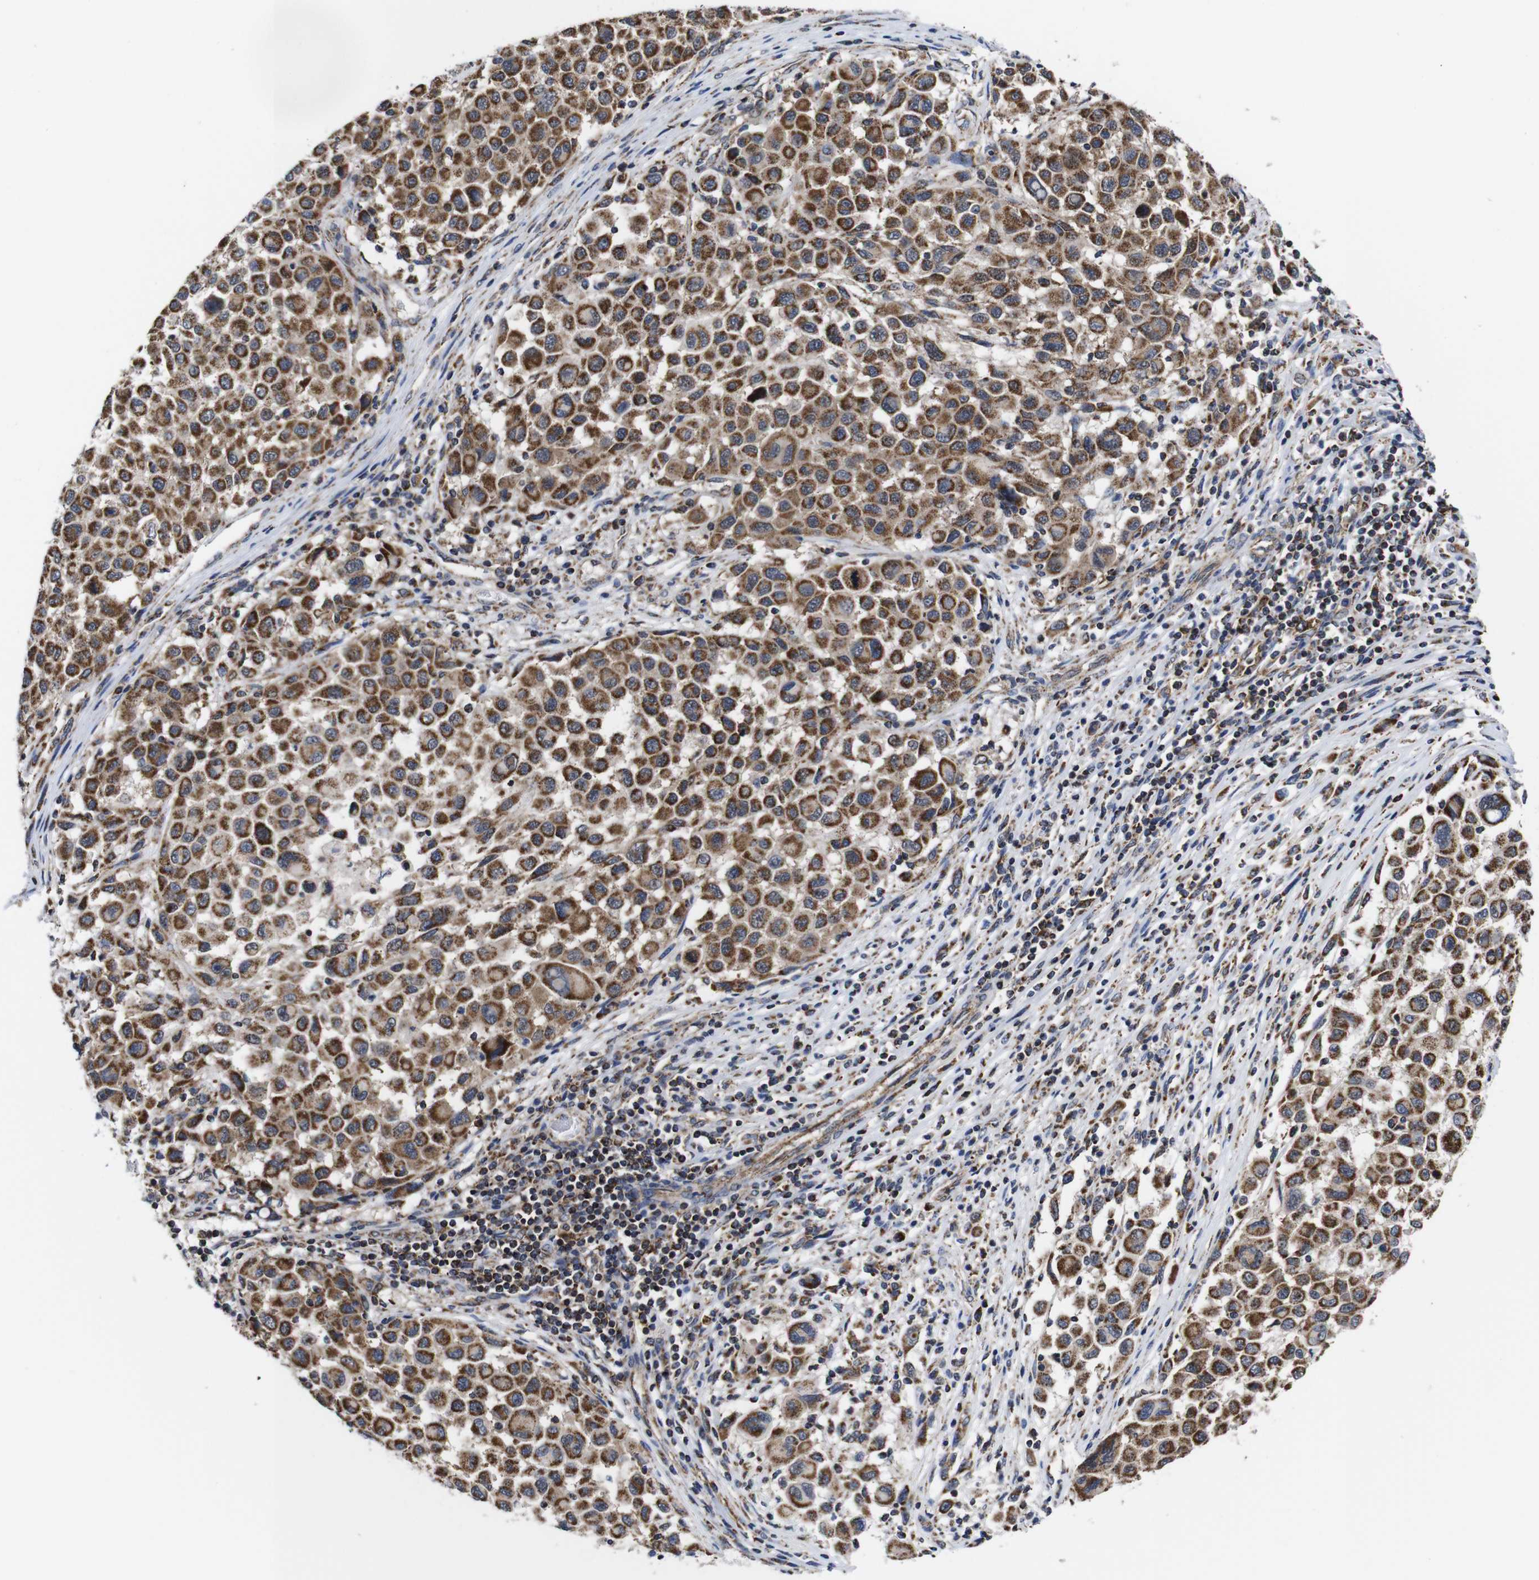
{"staining": {"intensity": "strong", "quantity": ">75%", "location": "cytoplasmic/membranous"}, "tissue": "melanoma", "cell_type": "Tumor cells", "image_type": "cancer", "snomed": [{"axis": "morphology", "description": "Malignant melanoma, Metastatic site"}, {"axis": "topography", "description": "Lymph node"}], "caption": "DAB (3,3'-diaminobenzidine) immunohistochemical staining of malignant melanoma (metastatic site) reveals strong cytoplasmic/membranous protein positivity in about >75% of tumor cells. Immunohistochemistry stains the protein of interest in brown and the nuclei are stained blue.", "gene": "C17orf80", "patient": {"sex": "male", "age": 61}}